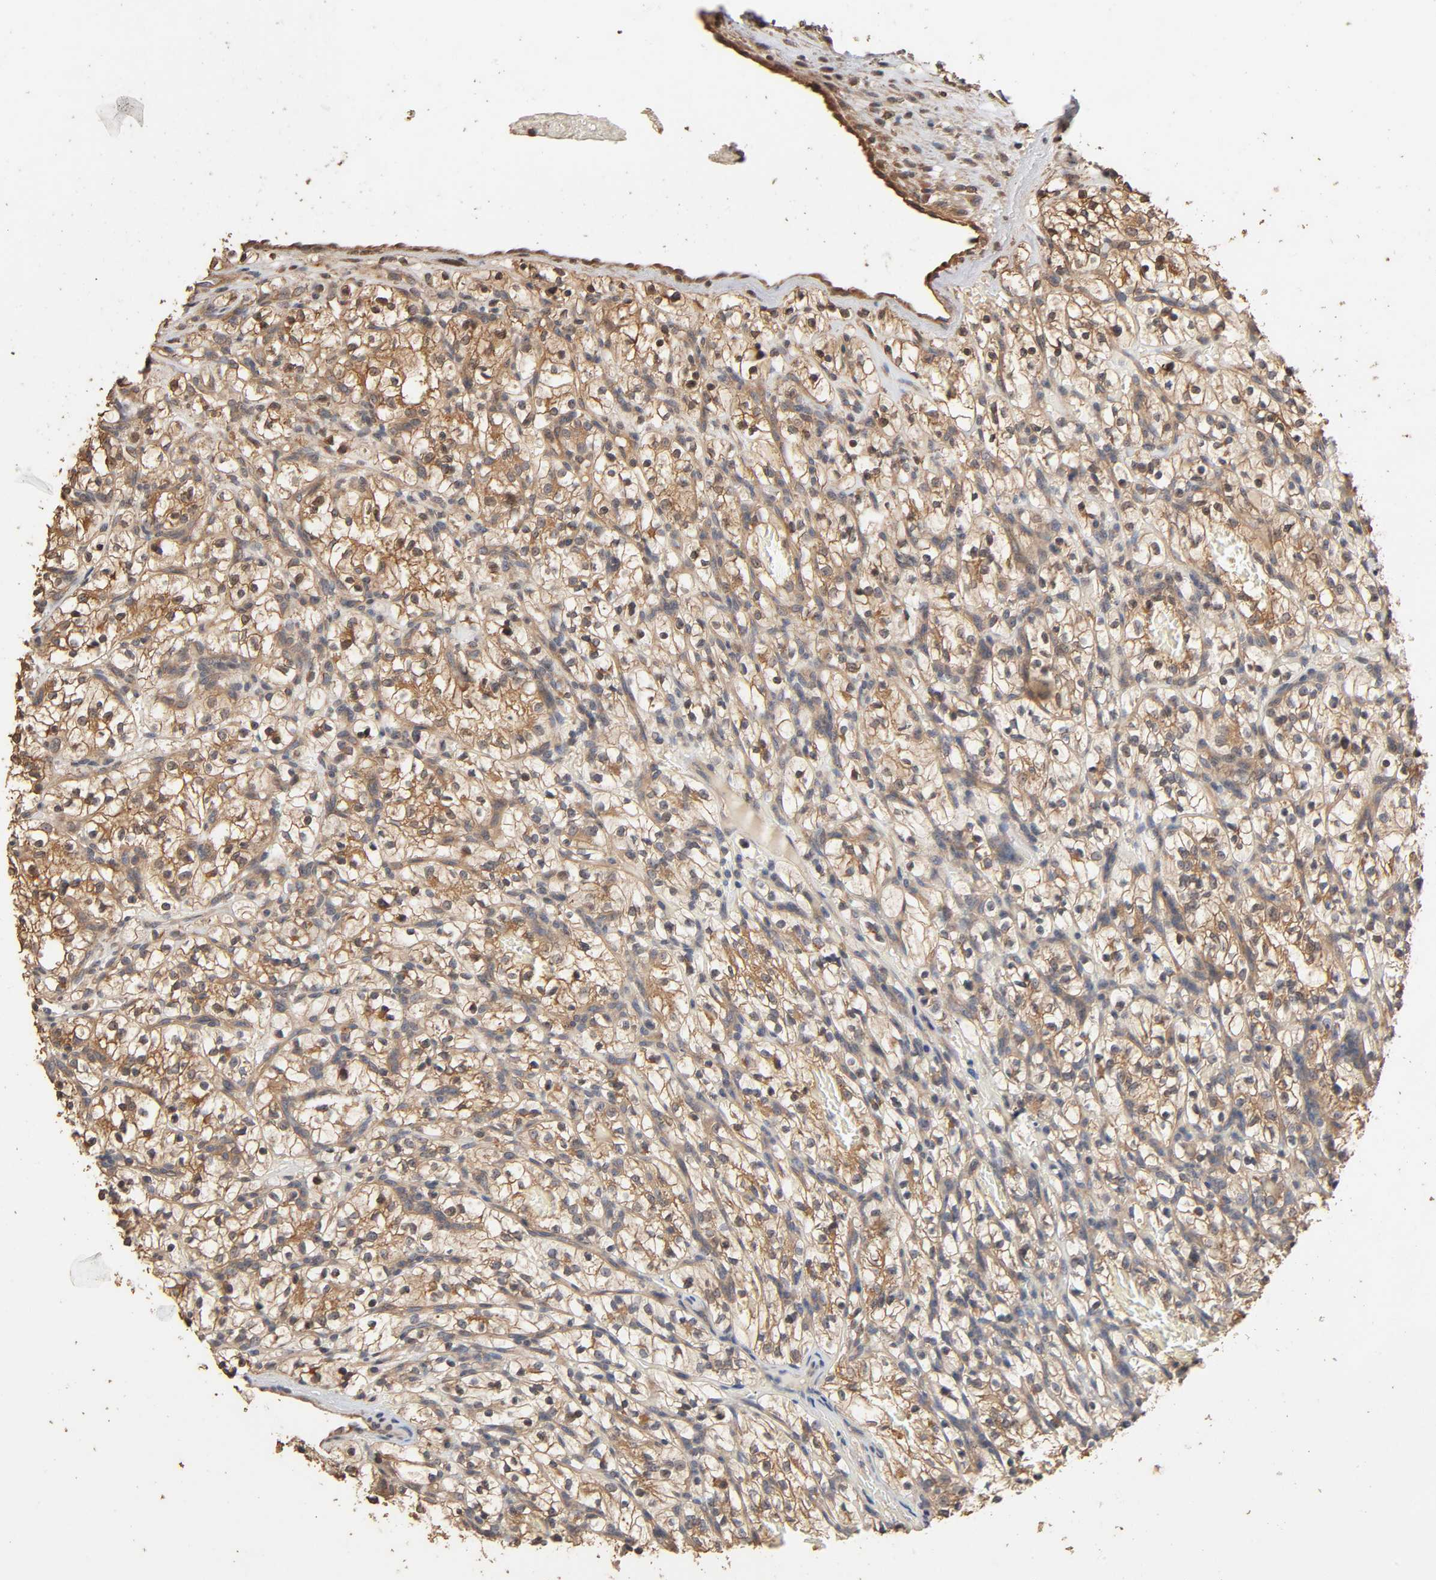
{"staining": {"intensity": "moderate", "quantity": "25%-75%", "location": "cytoplasmic/membranous"}, "tissue": "renal cancer", "cell_type": "Tumor cells", "image_type": "cancer", "snomed": [{"axis": "morphology", "description": "Adenocarcinoma, NOS"}, {"axis": "topography", "description": "Kidney"}], "caption": "Tumor cells exhibit medium levels of moderate cytoplasmic/membranous expression in approximately 25%-75% of cells in renal adenocarcinoma.", "gene": "ARHGEF7", "patient": {"sex": "female", "age": 57}}